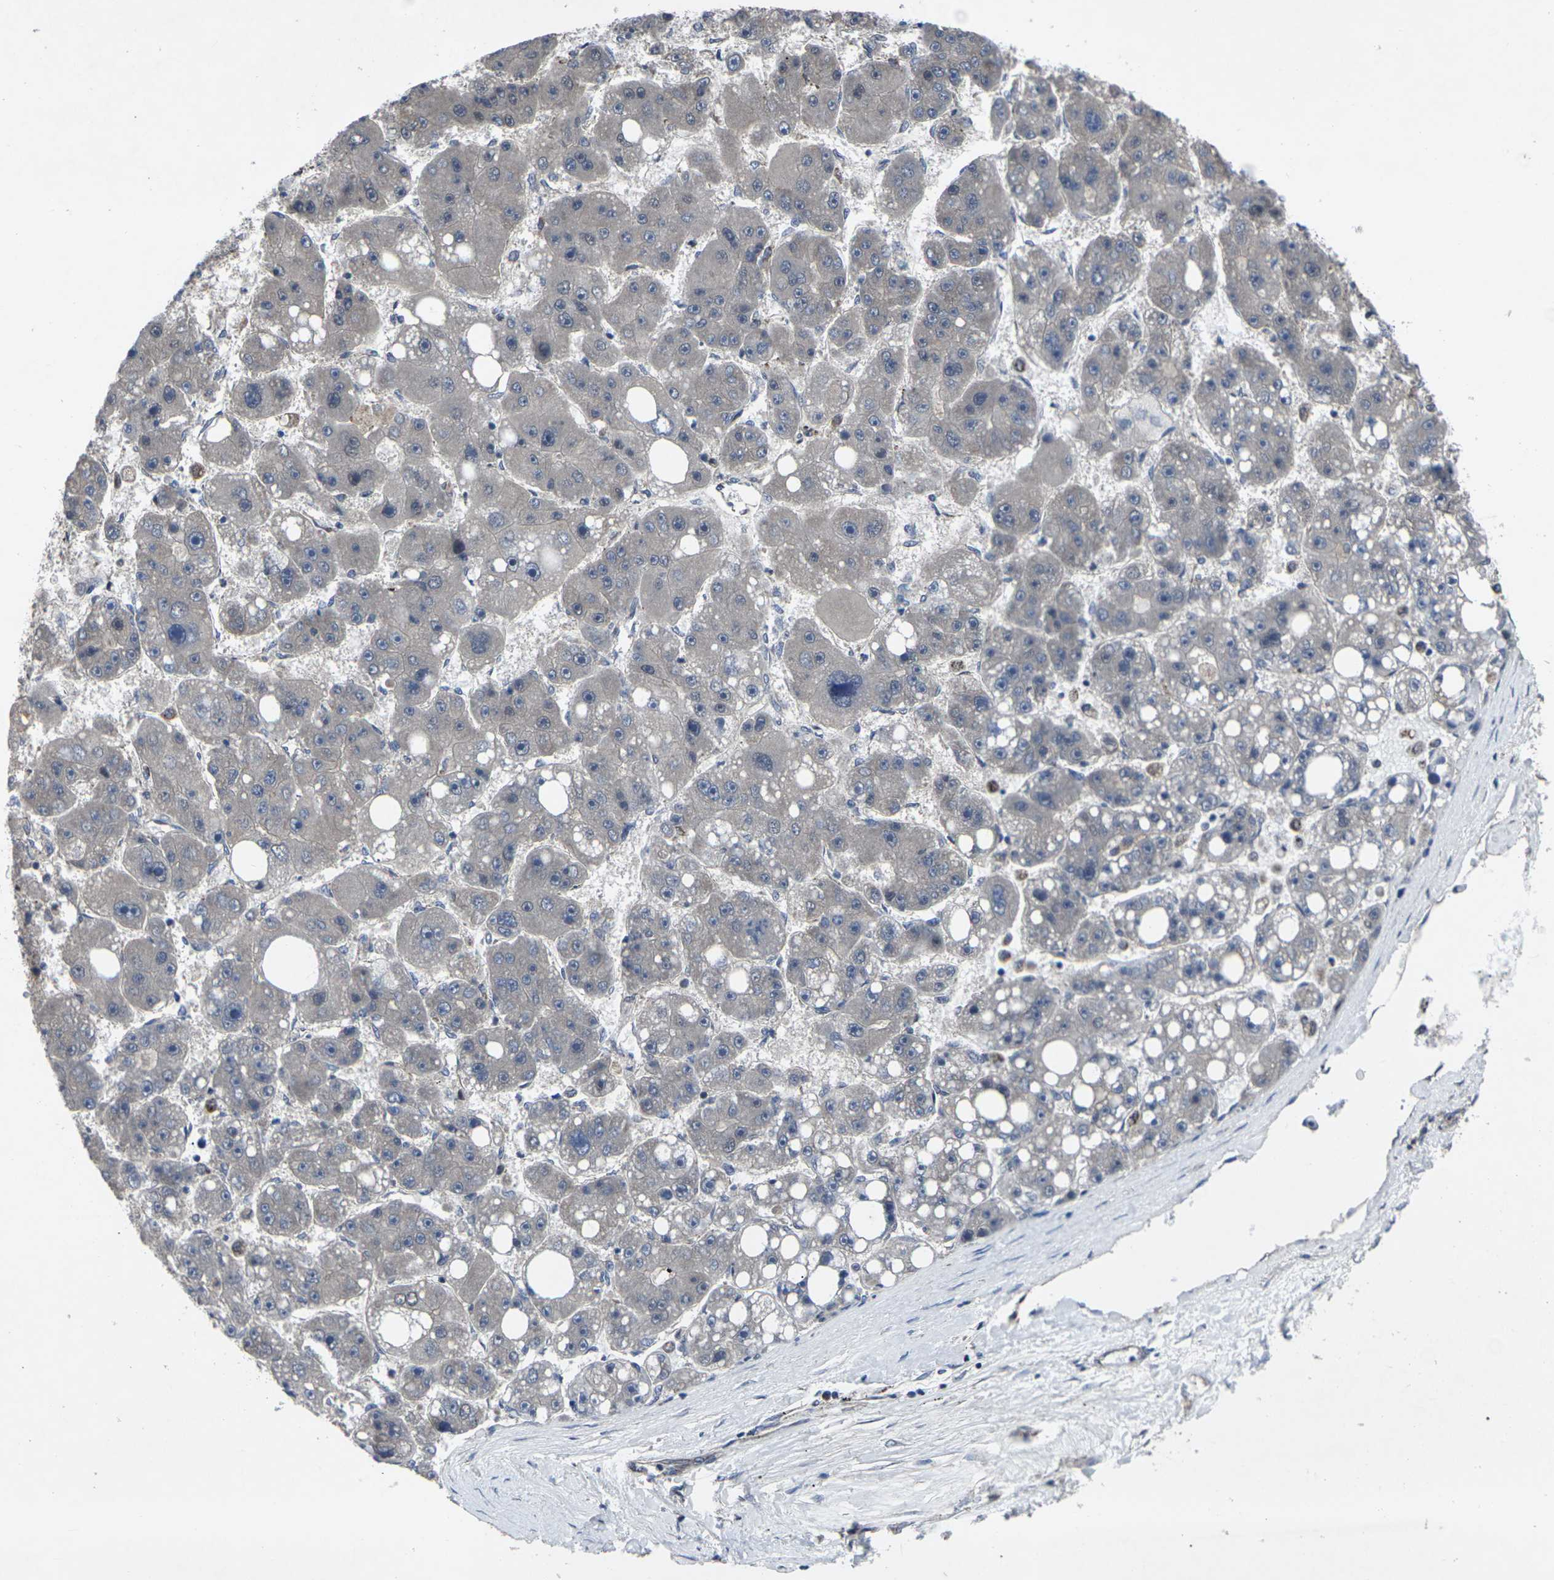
{"staining": {"intensity": "negative", "quantity": "none", "location": "none"}, "tissue": "liver cancer", "cell_type": "Tumor cells", "image_type": "cancer", "snomed": [{"axis": "morphology", "description": "Carcinoma, Hepatocellular, NOS"}, {"axis": "topography", "description": "Liver"}], "caption": "A photomicrograph of human liver cancer (hepatocellular carcinoma) is negative for staining in tumor cells.", "gene": "MAPKAPK2", "patient": {"sex": "female", "age": 61}}